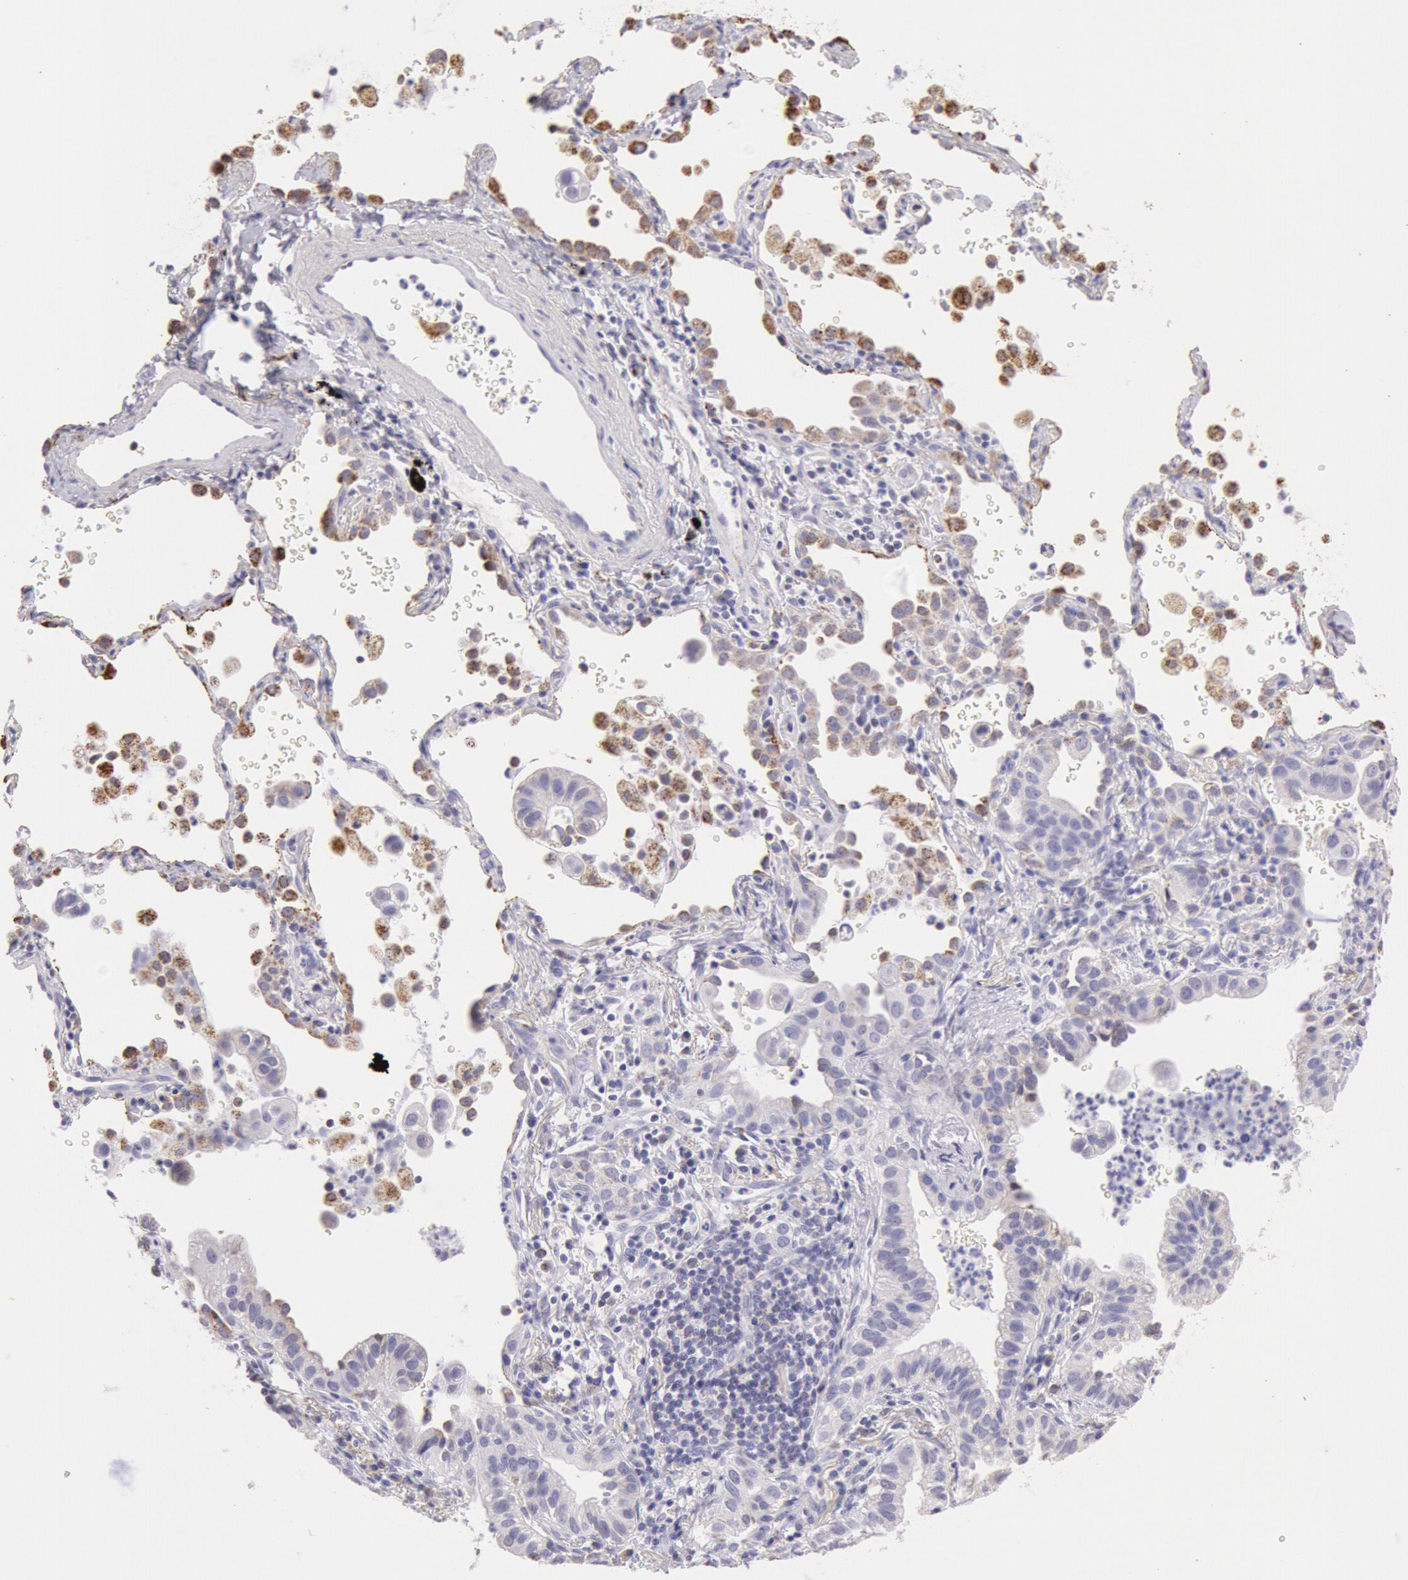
{"staining": {"intensity": "weak", "quantity": "<25%", "location": "cytoplasmic/membranous"}, "tissue": "lung cancer", "cell_type": "Tumor cells", "image_type": "cancer", "snomed": [{"axis": "morphology", "description": "Adenocarcinoma, NOS"}, {"axis": "topography", "description": "Lung"}], "caption": "A histopathology image of human lung adenocarcinoma is negative for staining in tumor cells. (Immunohistochemistry, brightfield microscopy, high magnification).", "gene": "FRMD6", "patient": {"sex": "female", "age": 50}}